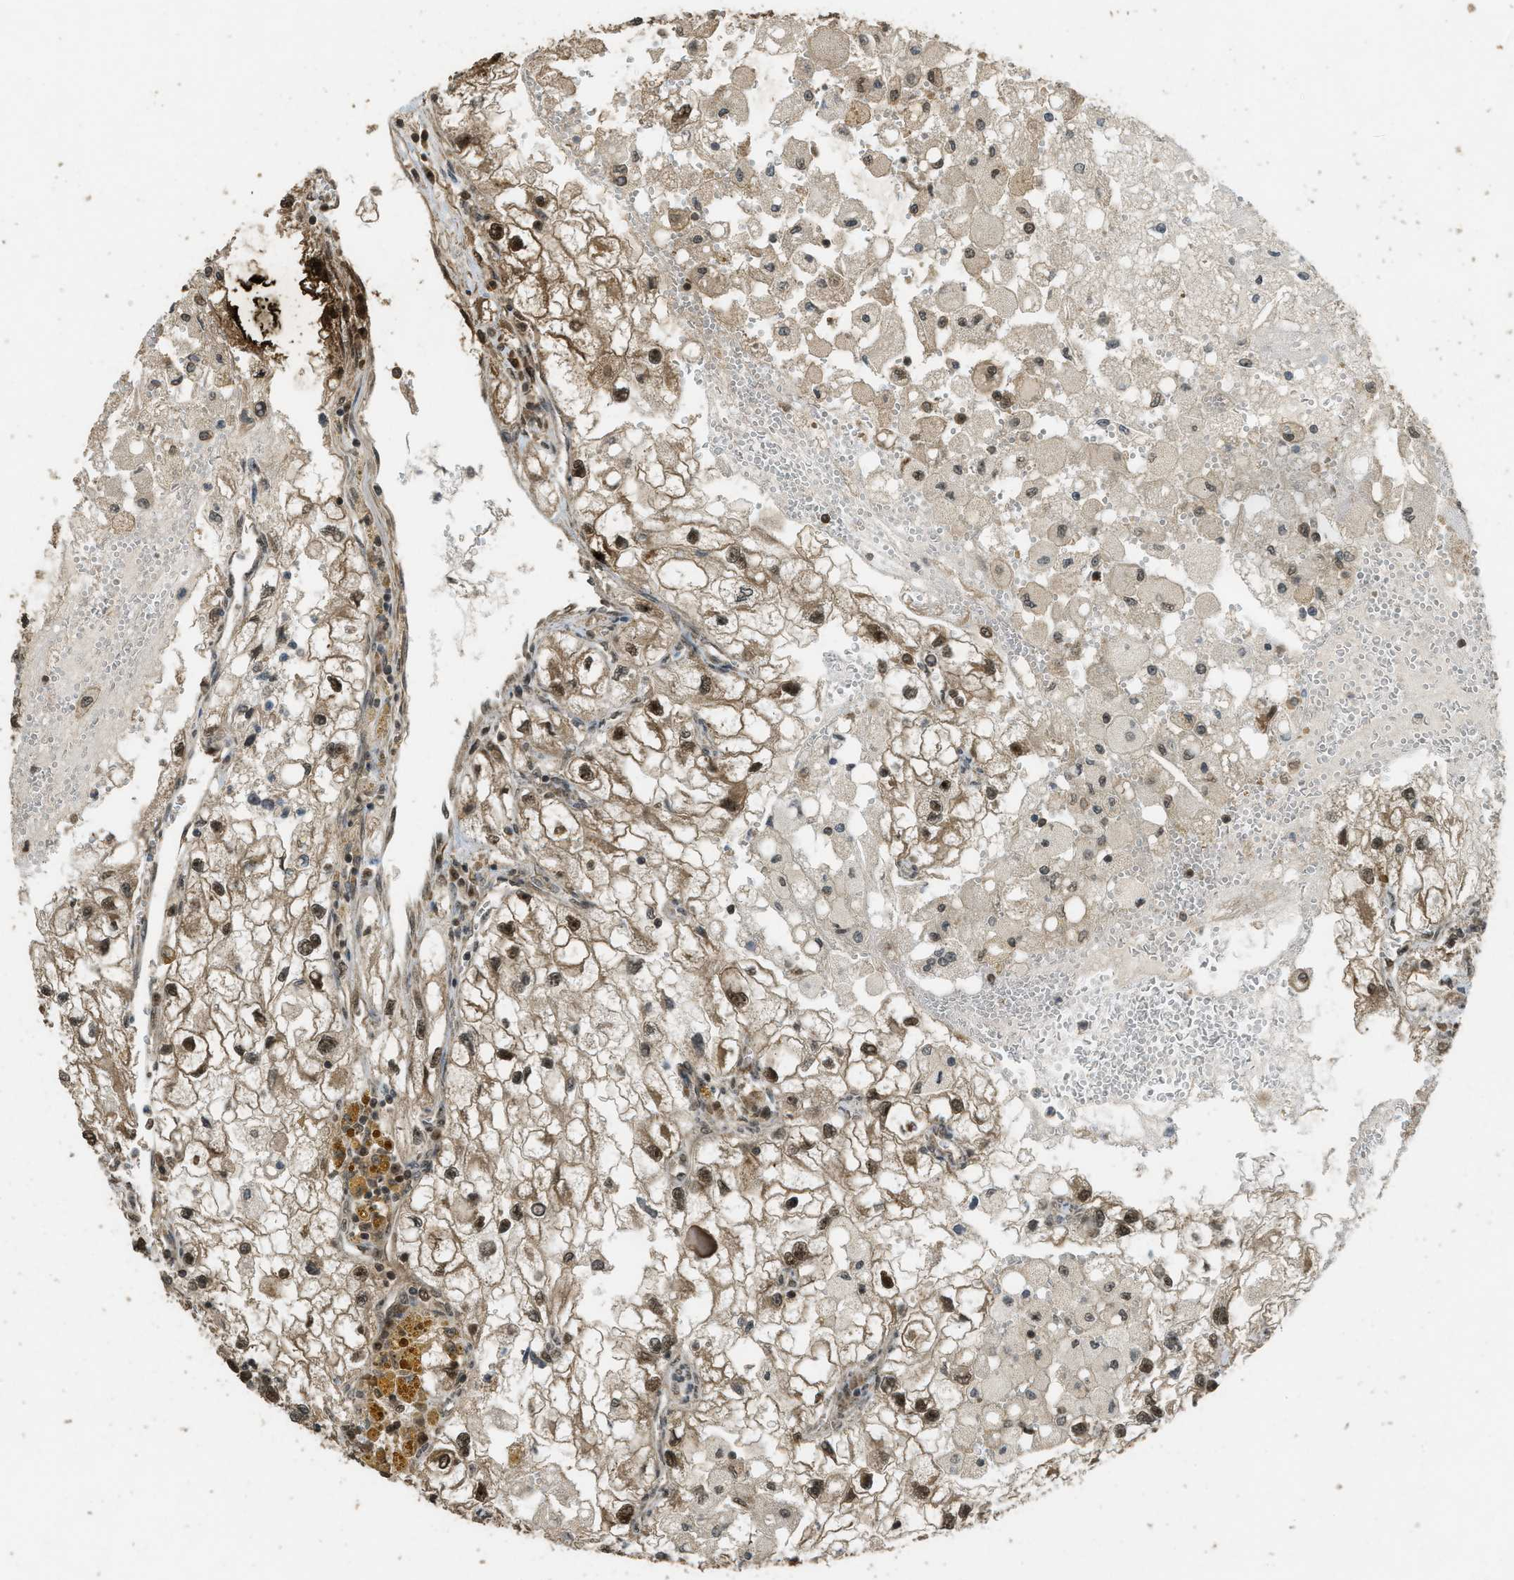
{"staining": {"intensity": "moderate", "quantity": ">75%", "location": "cytoplasmic/membranous,nuclear"}, "tissue": "renal cancer", "cell_type": "Tumor cells", "image_type": "cancer", "snomed": [{"axis": "morphology", "description": "Adenocarcinoma, NOS"}, {"axis": "topography", "description": "Kidney"}], "caption": "Immunohistochemical staining of human renal cancer (adenocarcinoma) shows medium levels of moderate cytoplasmic/membranous and nuclear staining in about >75% of tumor cells. (IHC, brightfield microscopy, high magnification).", "gene": "CTPS1", "patient": {"sex": "female", "age": 70}}